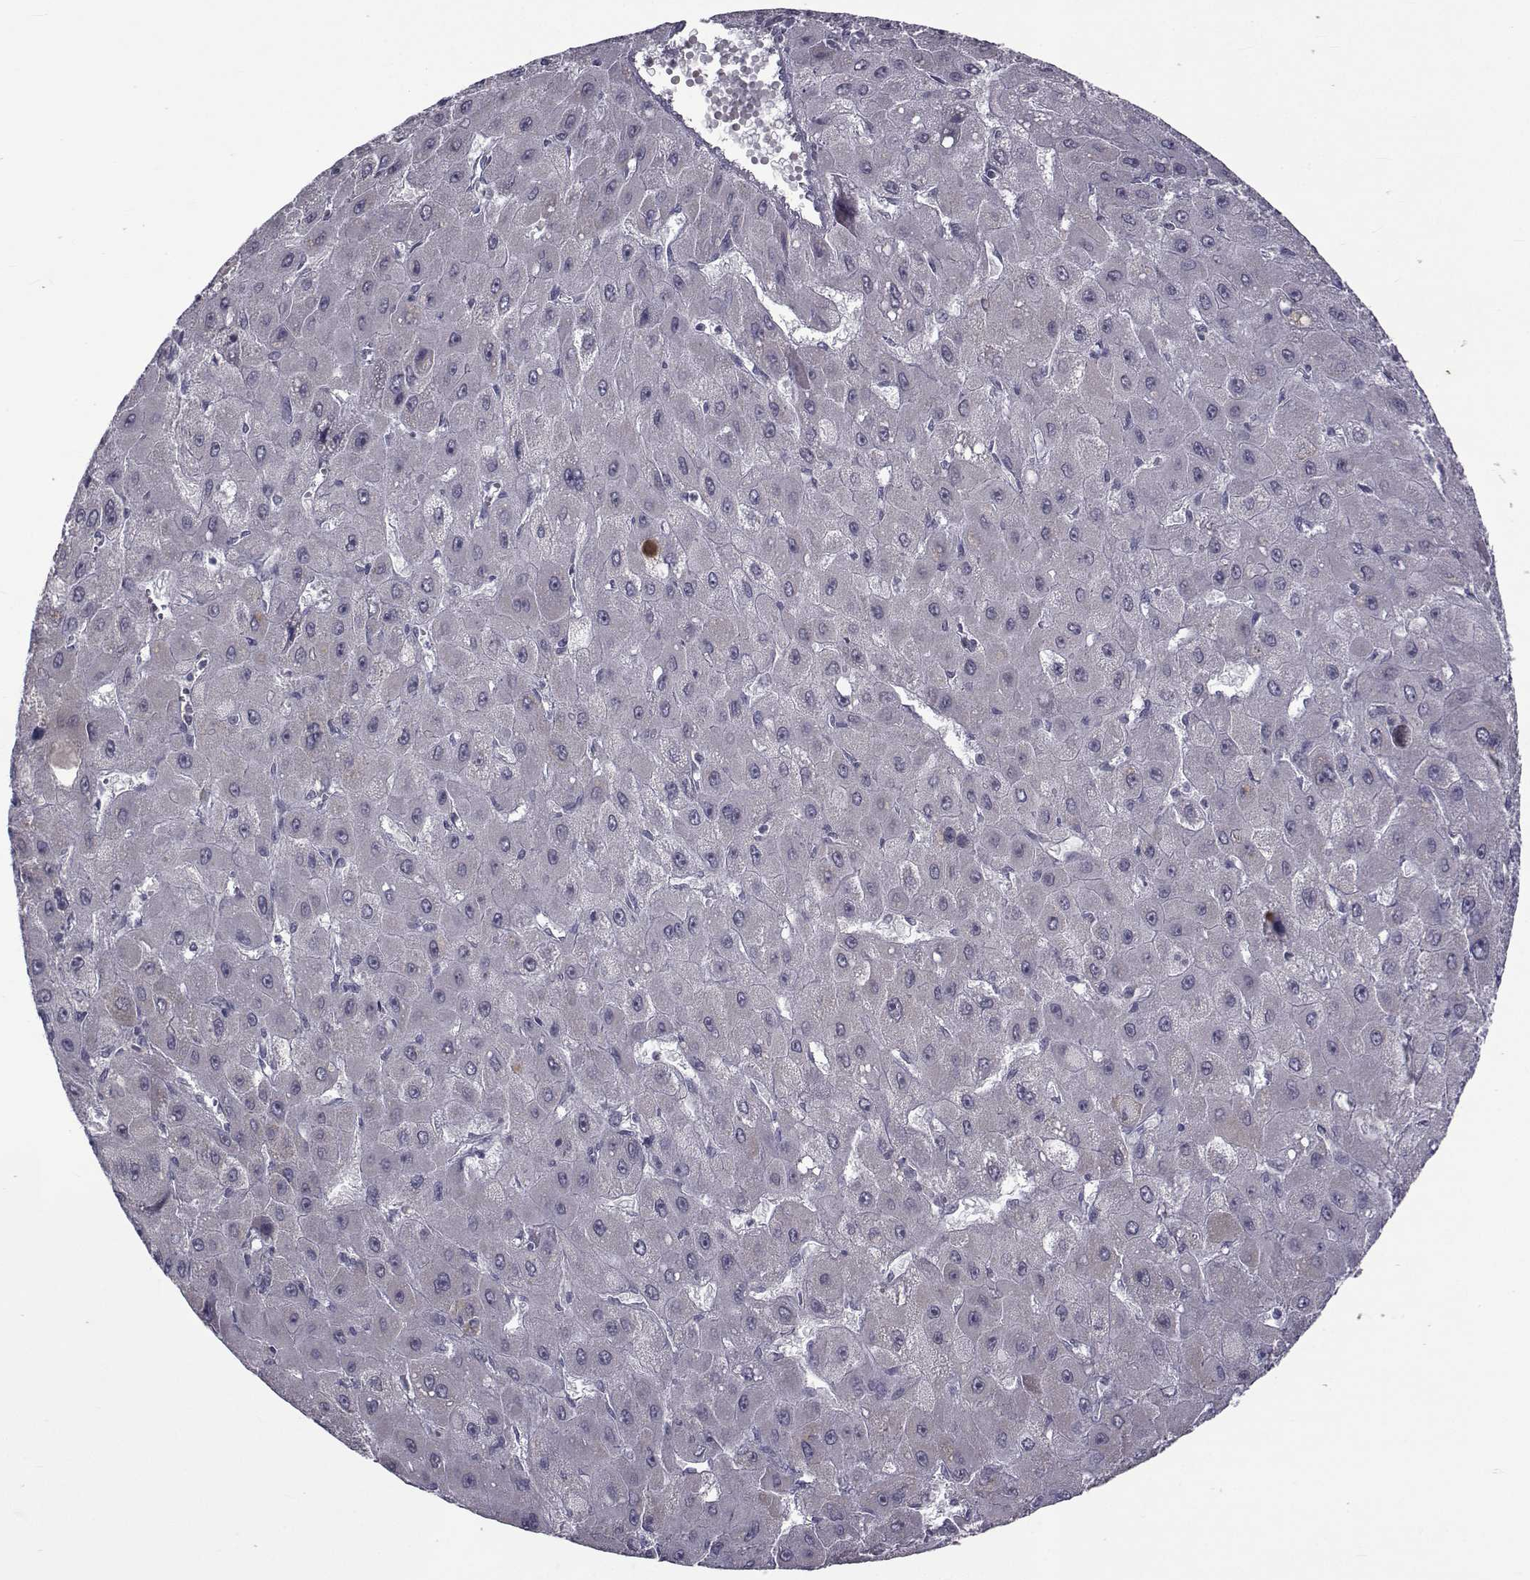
{"staining": {"intensity": "negative", "quantity": "none", "location": "none"}, "tissue": "liver cancer", "cell_type": "Tumor cells", "image_type": "cancer", "snomed": [{"axis": "morphology", "description": "Carcinoma, Hepatocellular, NOS"}, {"axis": "topography", "description": "Liver"}], "caption": "Tumor cells are negative for brown protein staining in liver cancer (hepatocellular carcinoma). (Immunohistochemistry, brightfield microscopy, high magnification).", "gene": "FDXR", "patient": {"sex": "female", "age": 25}}